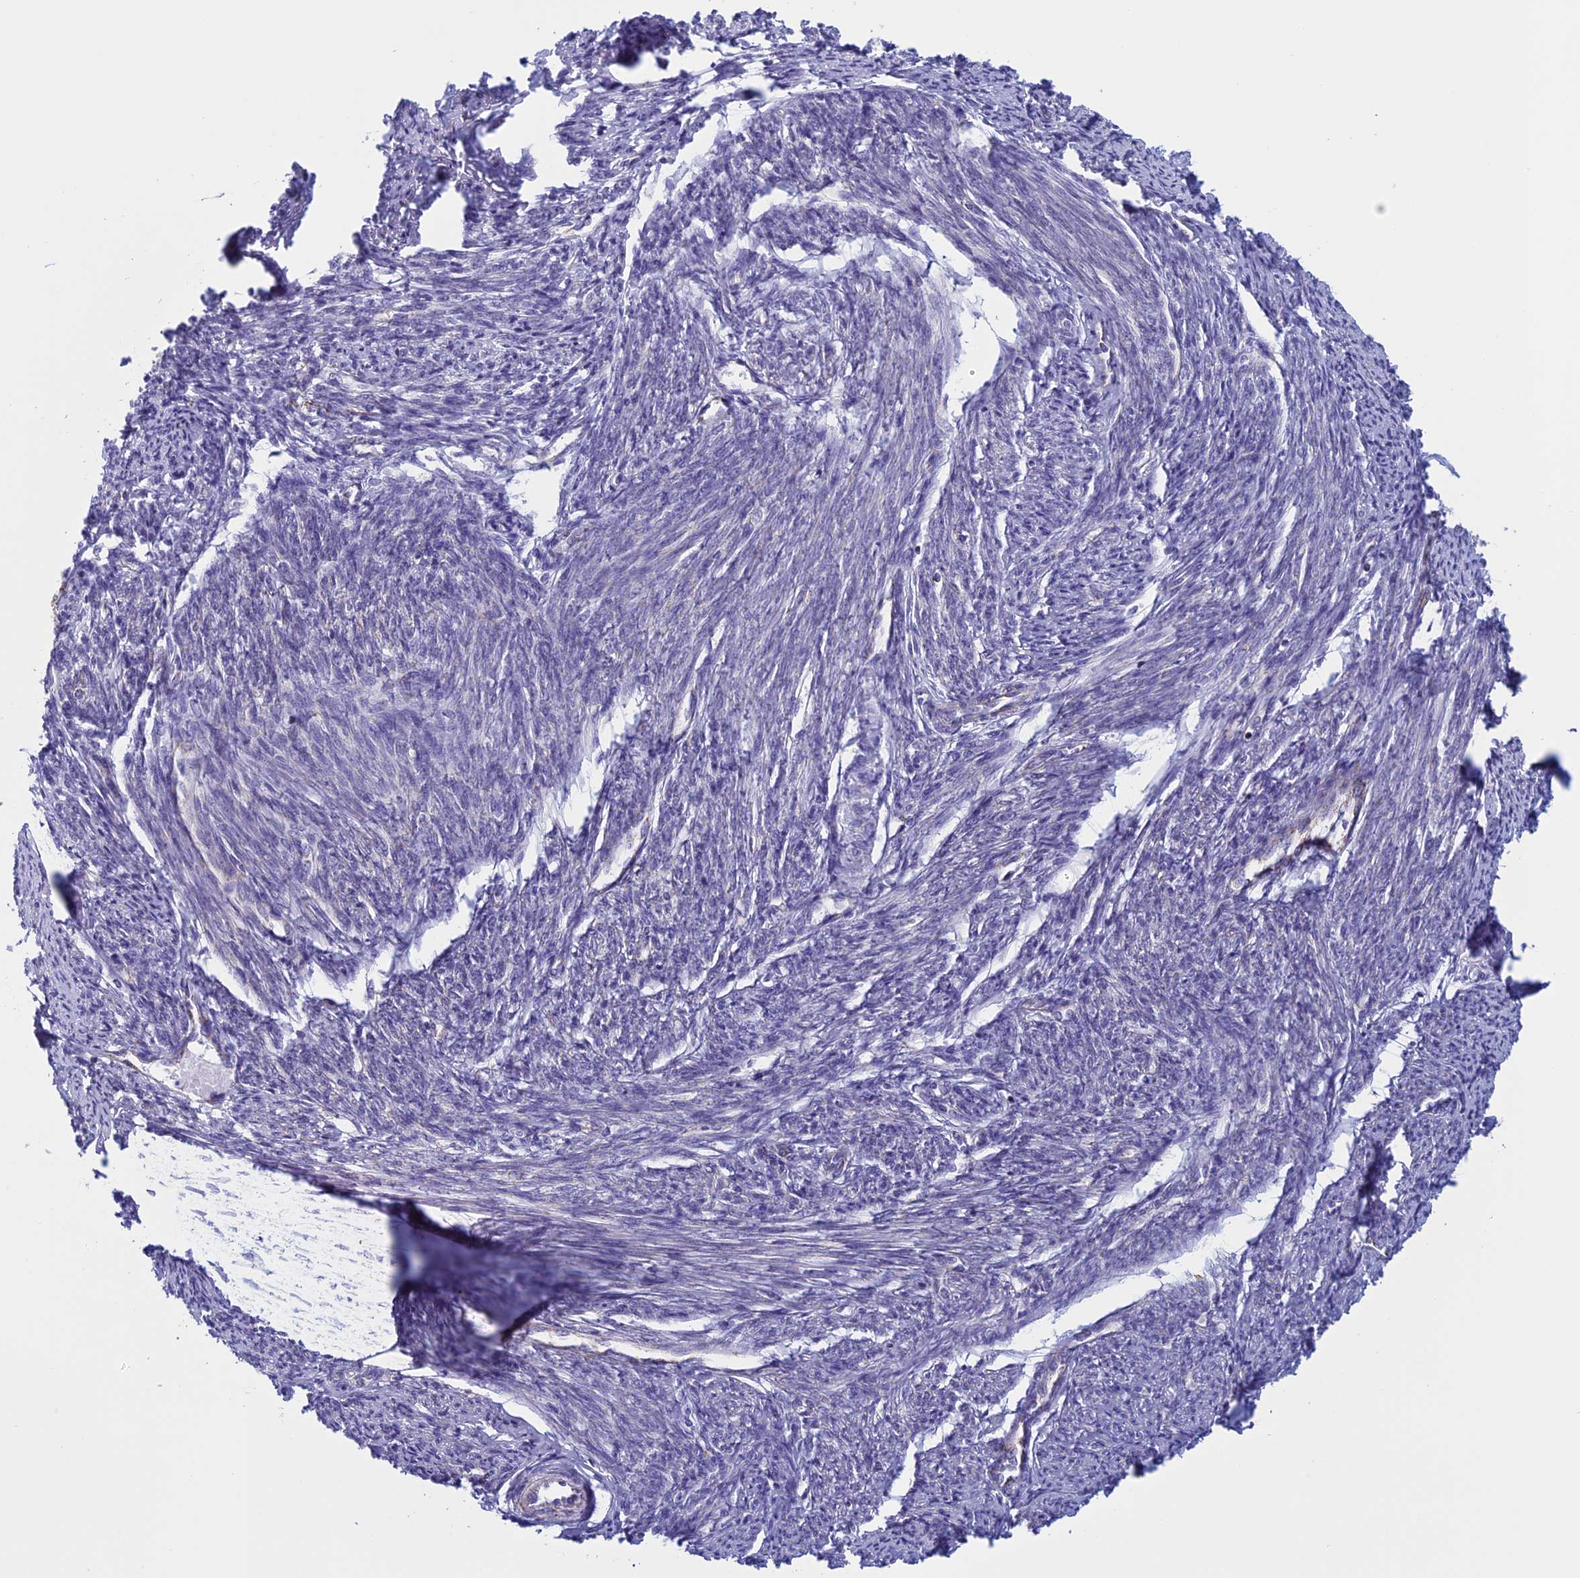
{"staining": {"intensity": "negative", "quantity": "none", "location": "none"}, "tissue": "smooth muscle", "cell_type": "Smooth muscle cells", "image_type": "normal", "snomed": [{"axis": "morphology", "description": "Normal tissue, NOS"}, {"axis": "topography", "description": "Smooth muscle"}, {"axis": "topography", "description": "Uterus"}], "caption": "The micrograph displays no significant expression in smooth muscle cells of smooth muscle. (Immunohistochemistry (ihc), brightfield microscopy, high magnification).", "gene": "NDUFB9", "patient": {"sex": "female", "age": 59}}